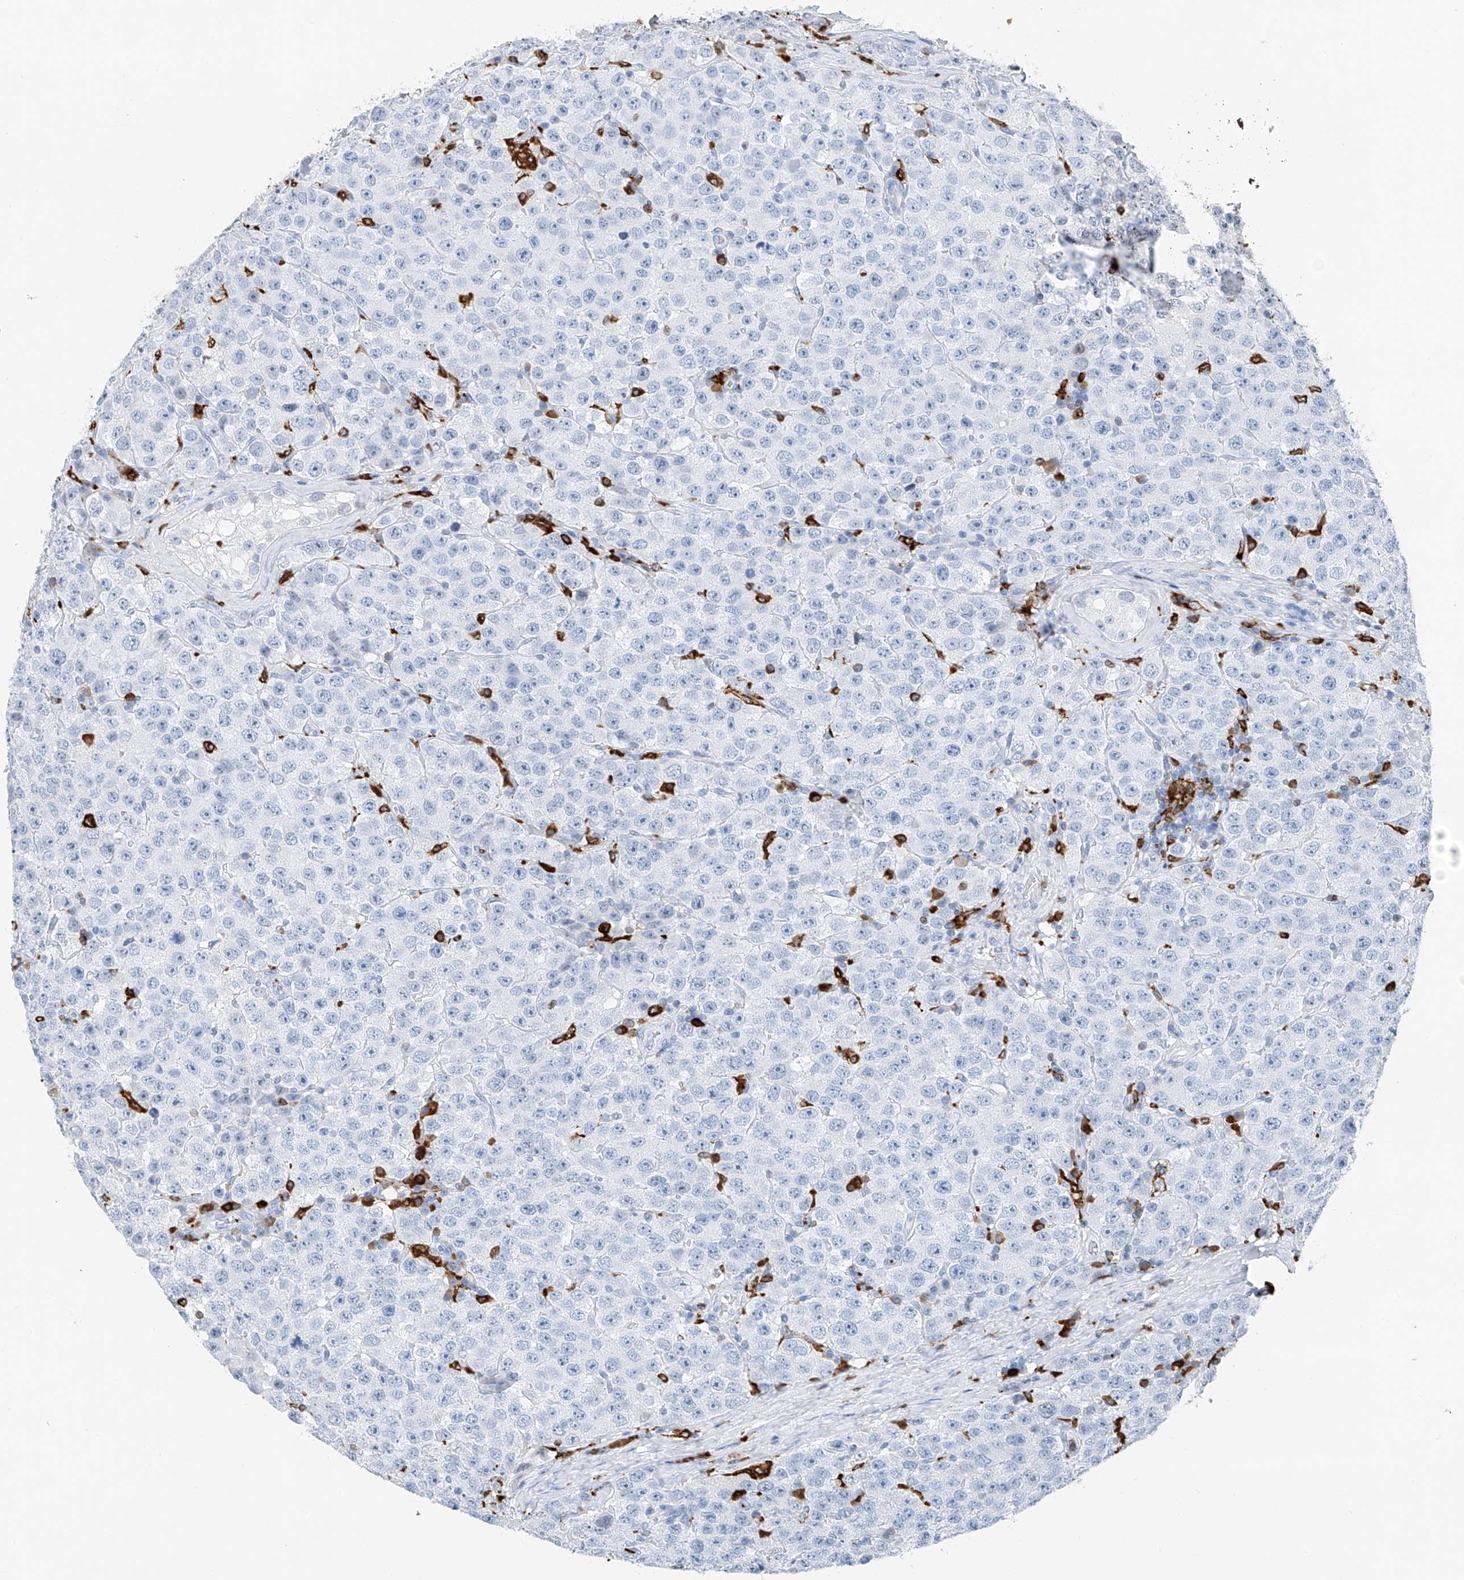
{"staining": {"intensity": "negative", "quantity": "none", "location": "none"}, "tissue": "testis cancer", "cell_type": "Tumor cells", "image_type": "cancer", "snomed": [{"axis": "morphology", "description": "Seminoma, NOS"}, {"axis": "topography", "description": "Testis"}], "caption": "IHC micrograph of human testis cancer stained for a protein (brown), which exhibits no staining in tumor cells. Brightfield microscopy of immunohistochemistry (IHC) stained with DAB (brown) and hematoxylin (blue), captured at high magnification.", "gene": "TBXAS1", "patient": {"sex": "male", "age": 28}}